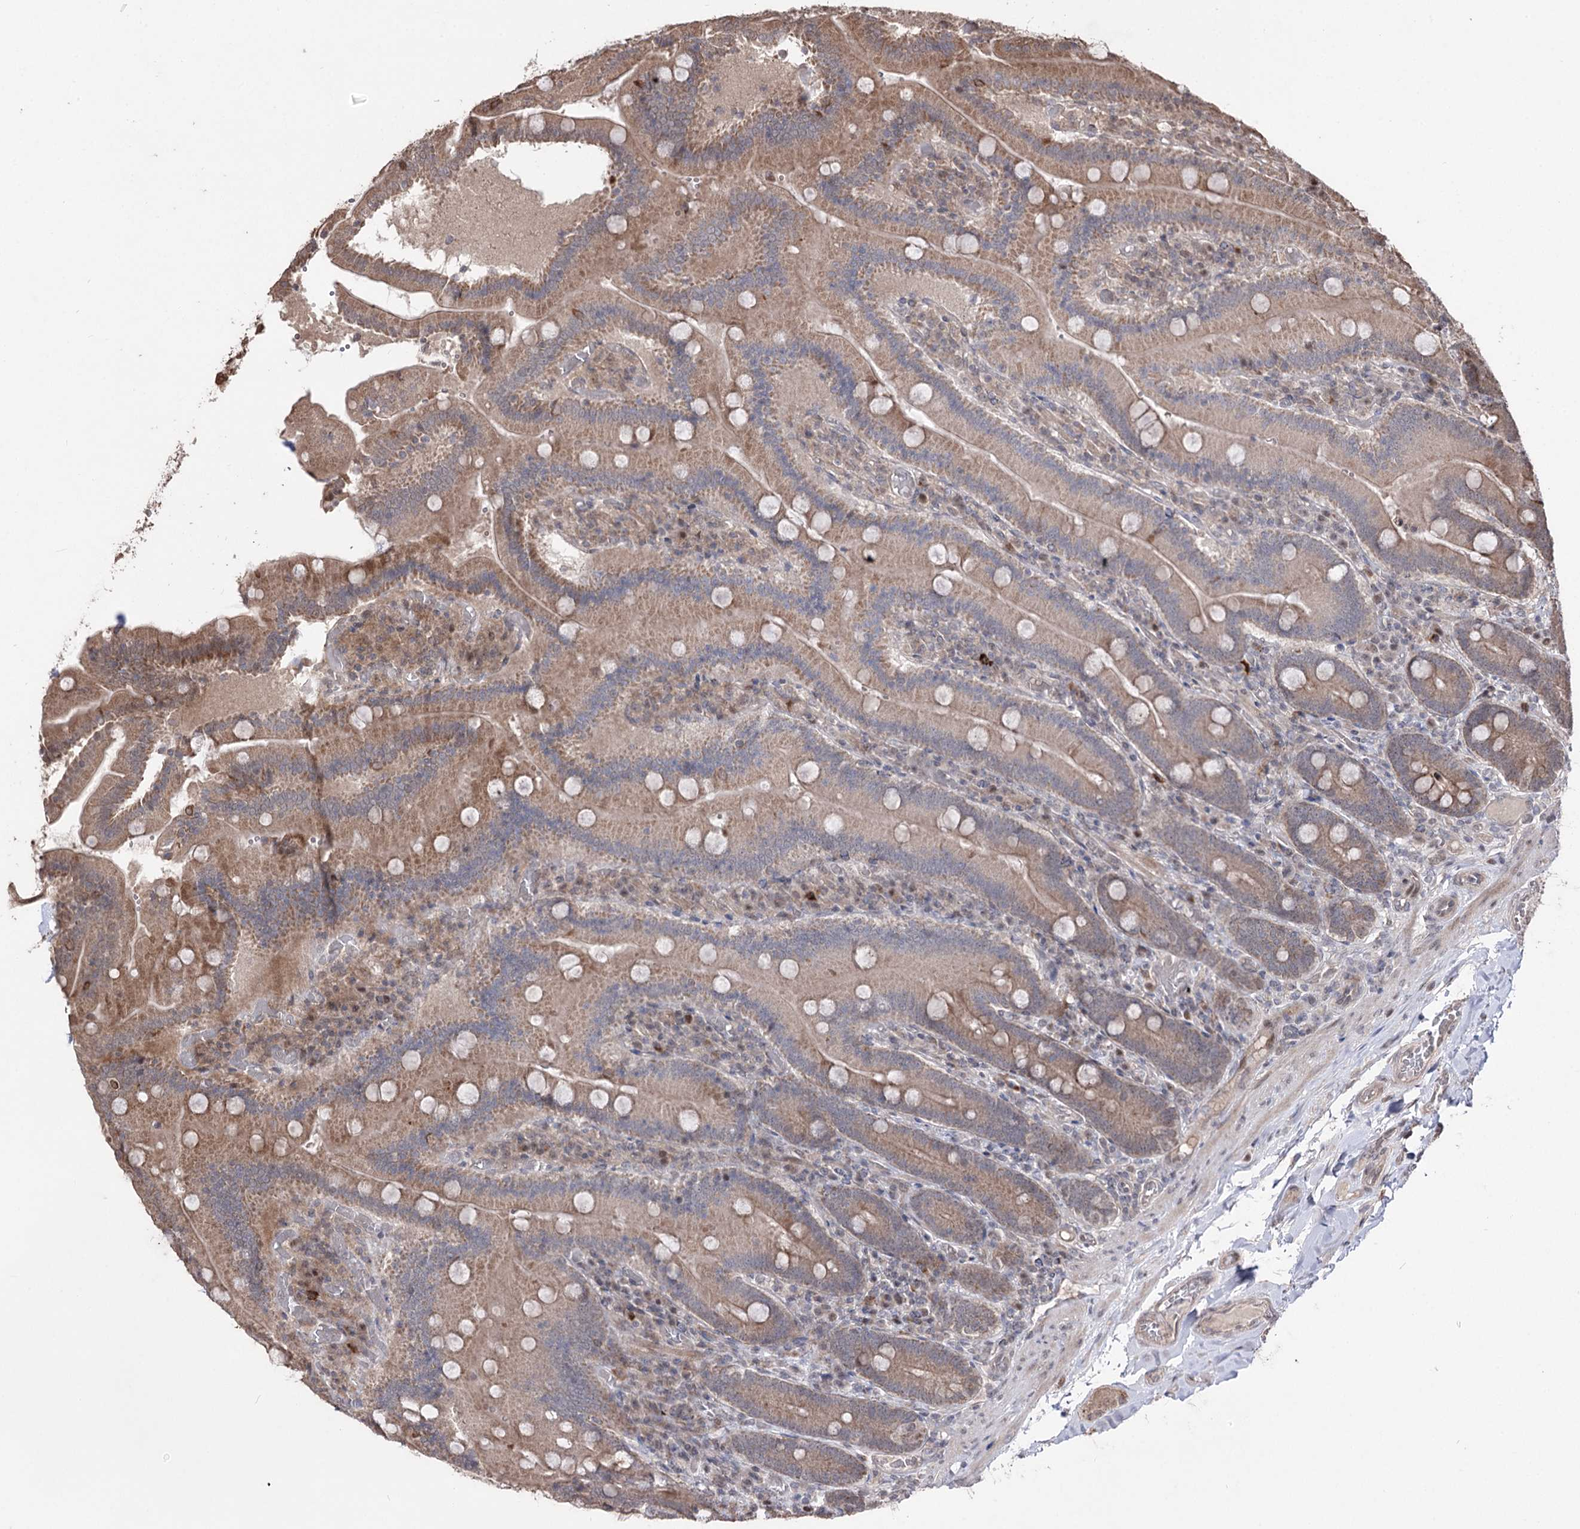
{"staining": {"intensity": "moderate", "quantity": ">75%", "location": "cytoplasmic/membranous"}, "tissue": "duodenum", "cell_type": "Glandular cells", "image_type": "normal", "snomed": [{"axis": "morphology", "description": "Normal tissue, NOS"}, {"axis": "topography", "description": "Duodenum"}], "caption": "Immunohistochemistry staining of normal duodenum, which displays medium levels of moderate cytoplasmic/membranous positivity in about >75% of glandular cells indicating moderate cytoplasmic/membranous protein staining. The staining was performed using DAB (3,3'-diaminobenzidine) (brown) for protein detection and nuclei were counterstained in hematoxylin (blue).", "gene": "CPNE8", "patient": {"sex": "female", "age": 62}}